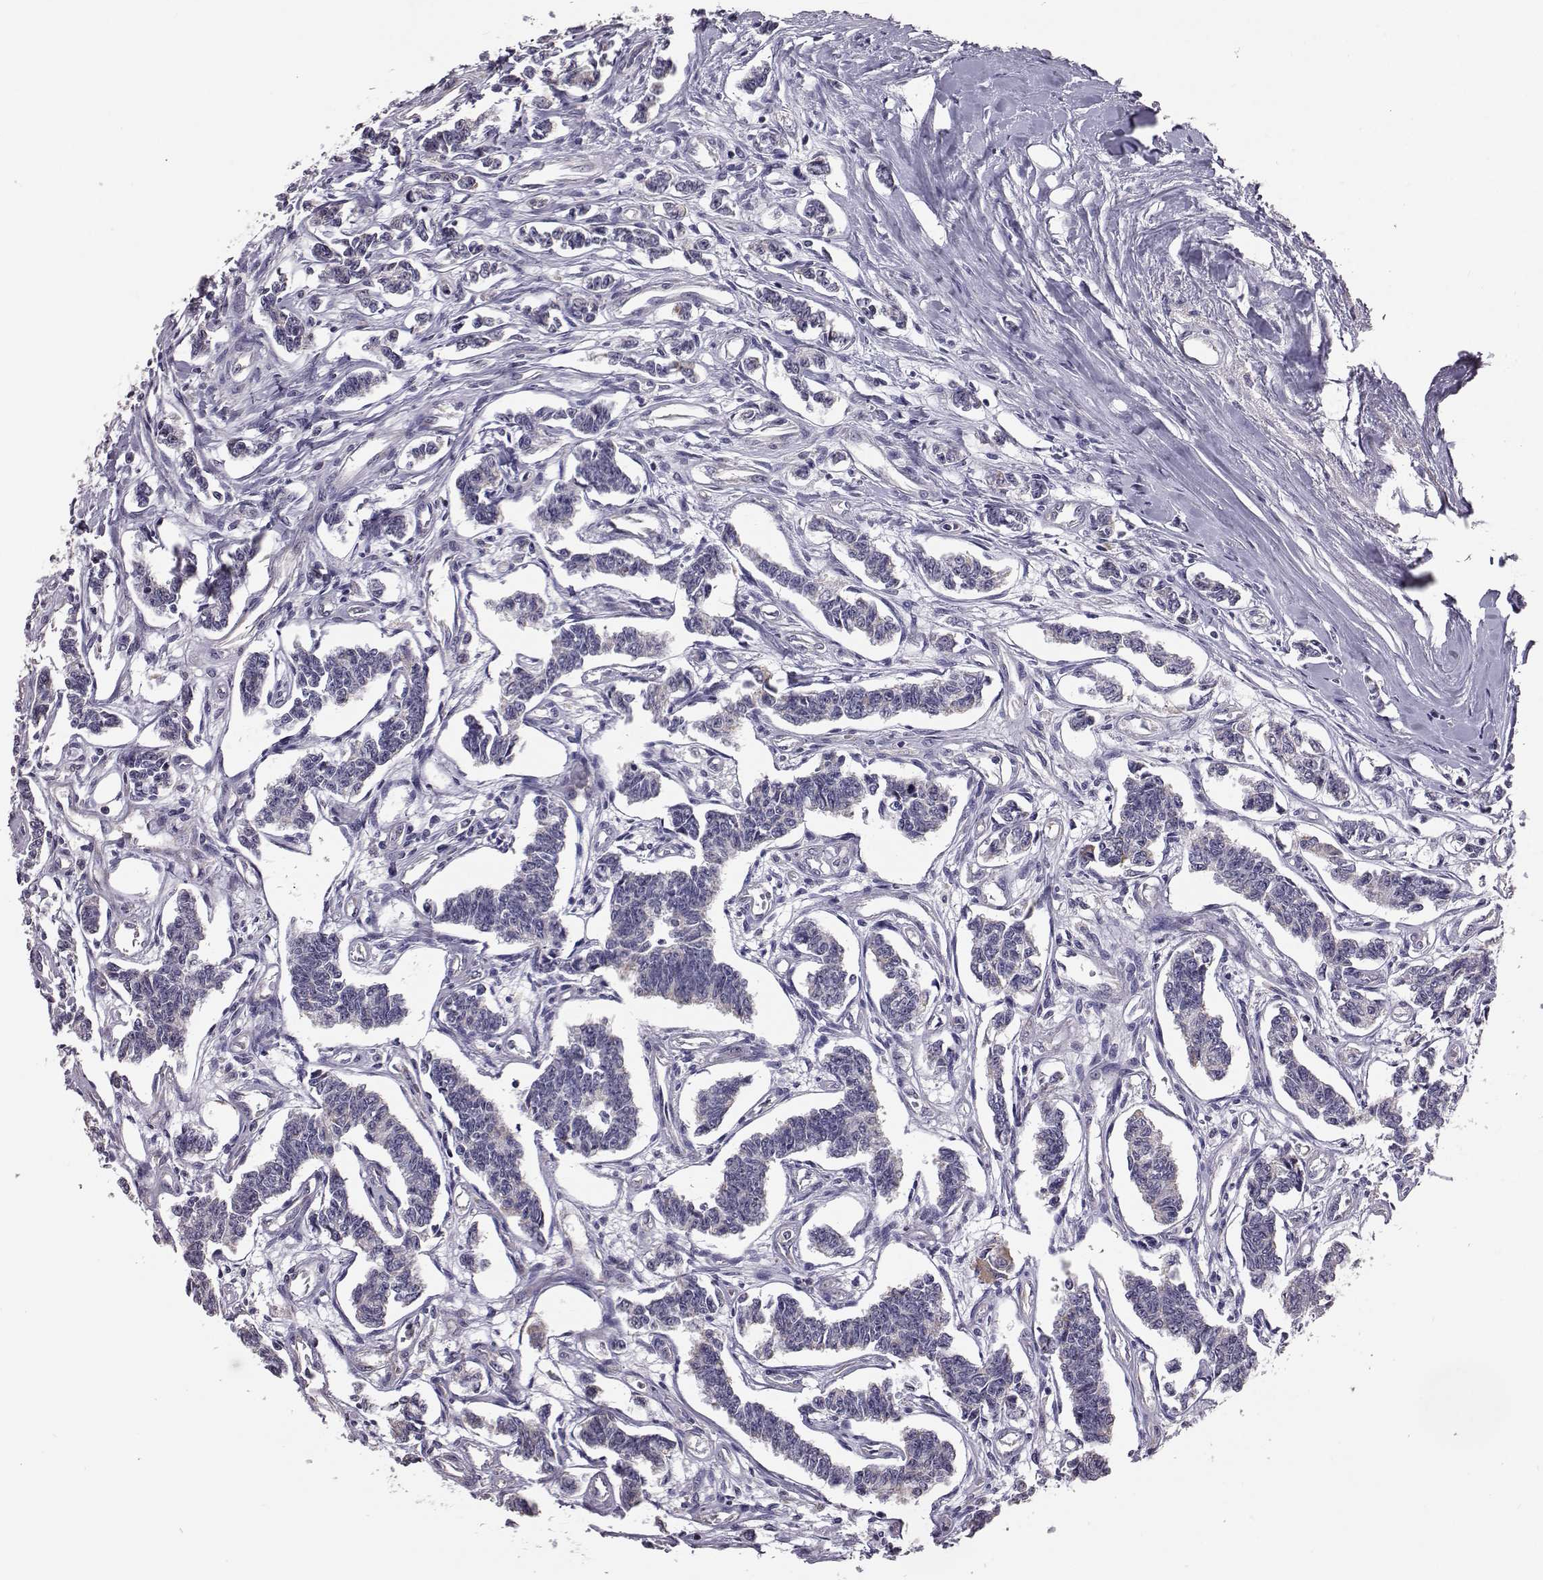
{"staining": {"intensity": "negative", "quantity": "none", "location": "none"}, "tissue": "carcinoid", "cell_type": "Tumor cells", "image_type": "cancer", "snomed": [{"axis": "morphology", "description": "Carcinoid, malignant, NOS"}, {"axis": "topography", "description": "Kidney"}], "caption": "Carcinoid was stained to show a protein in brown. There is no significant expression in tumor cells. (Brightfield microscopy of DAB IHC at high magnification).", "gene": "ALDH3A1", "patient": {"sex": "female", "age": 41}}